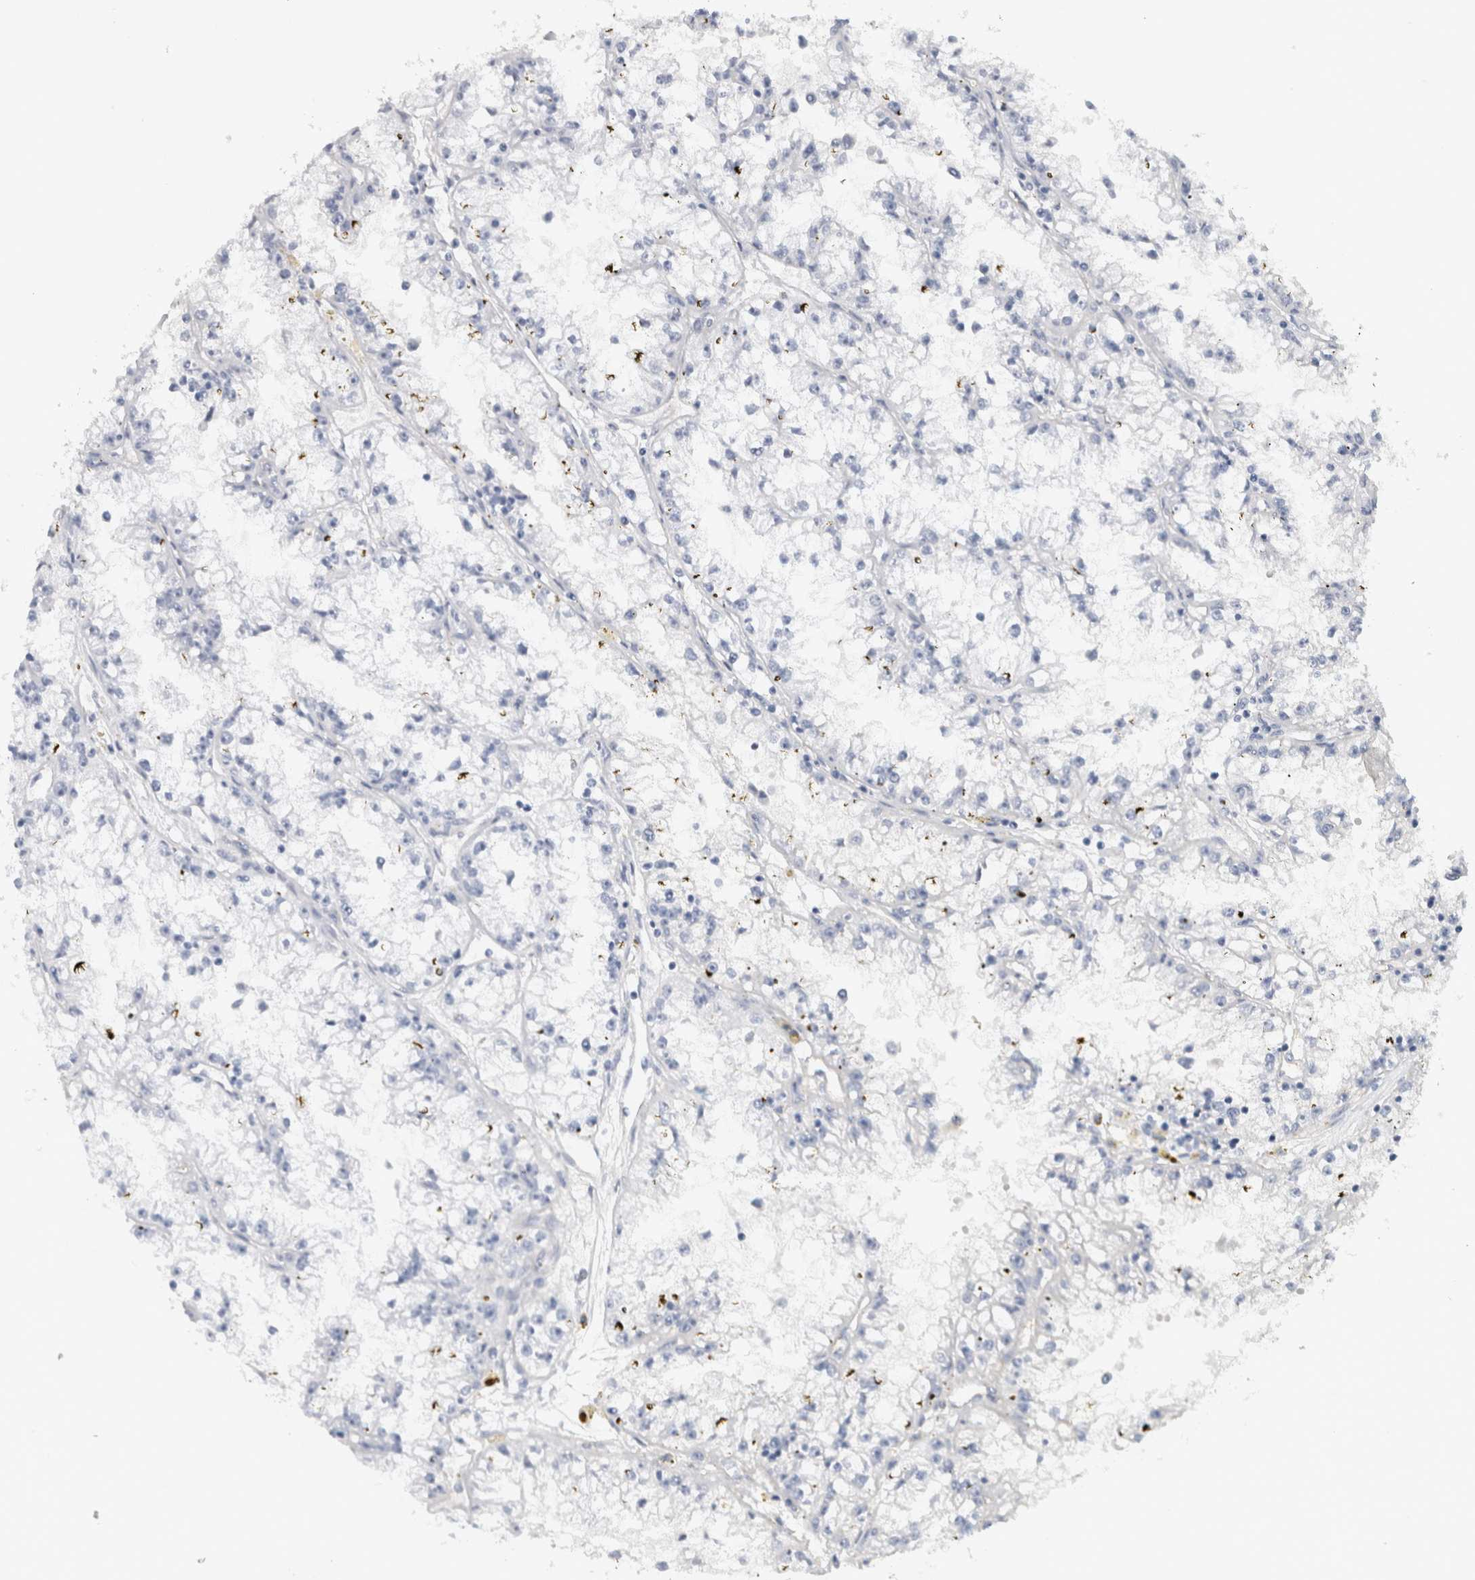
{"staining": {"intensity": "negative", "quantity": "none", "location": "none"}, "tissue": "renal cancer", "cell_type": "Tumor cells", "image_type": "cancer", "snomed": [{"axis": "morphology", "description": "Adenocarcinoma, NOS"}, {"axis": "topography", "description": "Kidney"}], "caption": "The photomicrograph displays no significant staining in tumor cells of renal cancer (adenocarcinoma).", "gene": "TONSL", "patient": {"sex": "male", "age": 56}}